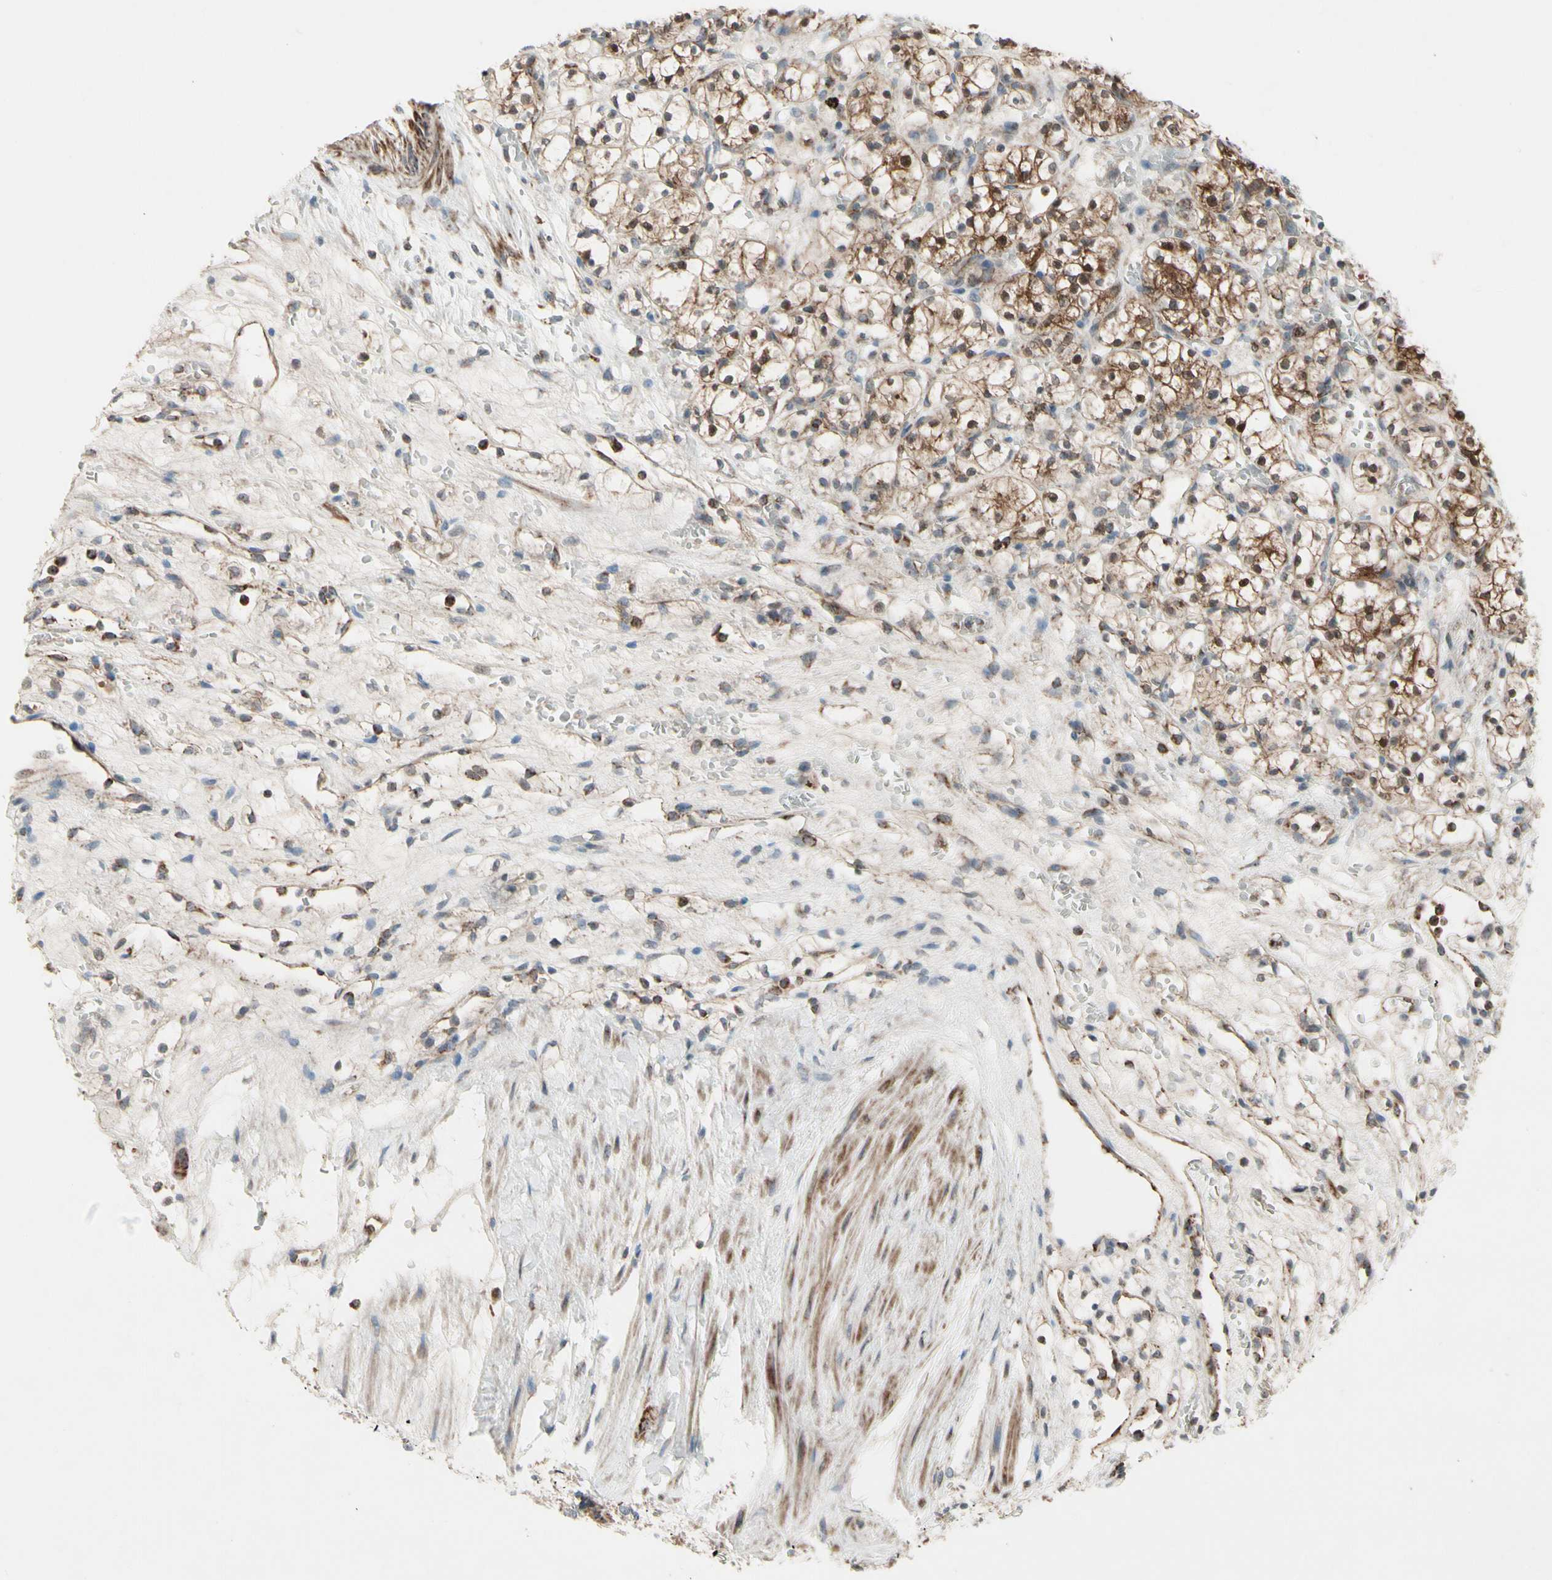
{"staining": {"intensity": "moderate", "quantity": ">75%", "location": "cytoplasmic/membranous"}, "tissue": "renal cancer", "cell_type": "Tumor cells", "image_type": "cancer", "snomed": [{"axis": "morphology", "description": "Adenocarcinoma, NOS"}, {"axis": "topography", "description": "Kidney"}], "caption": "Brown immunohistochemical staining in renal cancer displays moderate cytoplasmic/membranous staining in approximately >75% of tumor cells. The staining was performed using DAB (3,3'-diaminobenzidine), with brown indicating positive protein expression. Nuclei are stained blue with hematoxylin.", "gene": "CPT1A", "patient": {"sex": "female", "age": 60}}